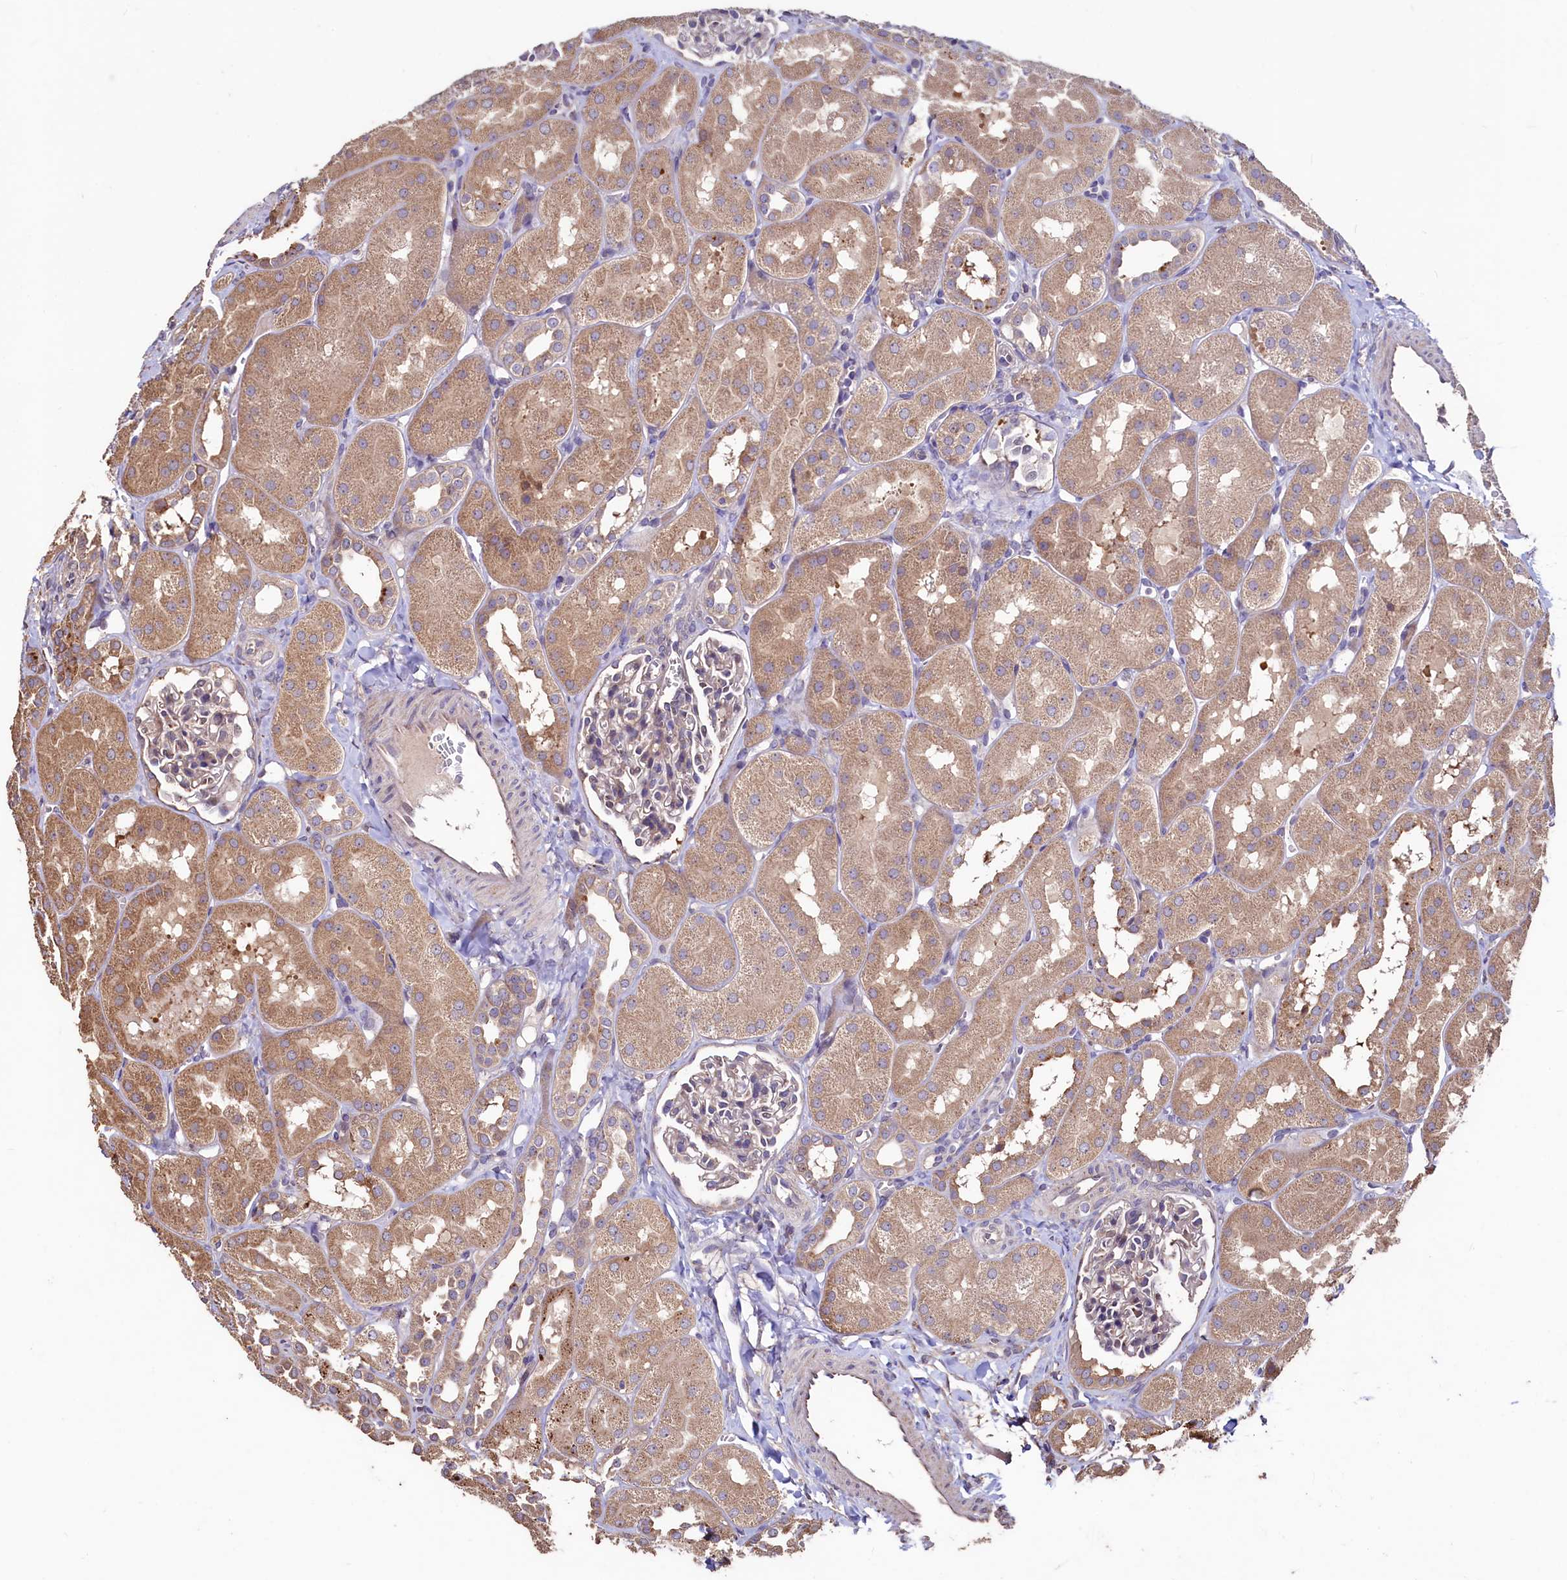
{"staining": {"intensity": "weak", "quantity": "25%-75%", "location": "cytoplasmic/membranous"}, "tissue": "kidney", "cell_type": "Cells in glomeruli", "image_type": "normal", "snomed": [{"axis": "morphology", "description": "Normal tissue, NOS"}, {"axis": "topography", "description": "Kidney"}, {"axis": "topography", "description": "Urinary bladder"}], "caption": "The histopathology image exhibits staining of benign kidney, revealing weak cytoplasmic/membranous protein expression (brown color) within cells in glomeruli. (brown staining indicates protein expression, while blue staining denotes nuclei).", "gene": "TMEM98", "patient": {"sex": "male", "age": 16}}